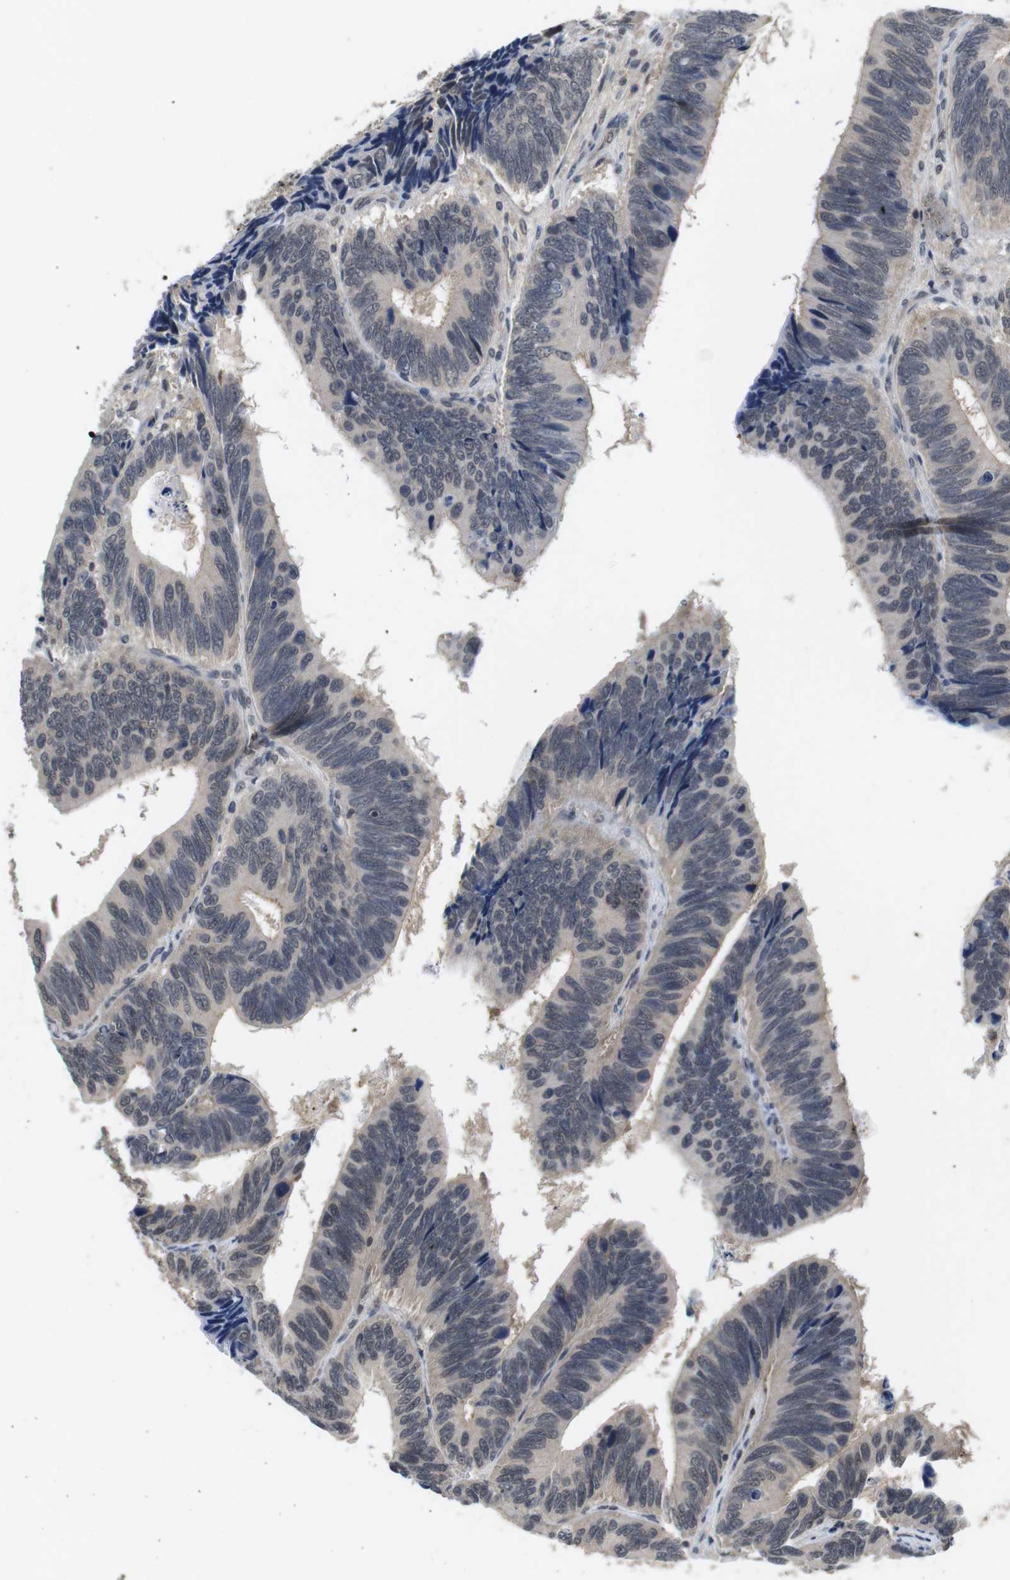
{"staining": {"intensity": "weak", "quantity": "25%-75%", "location": "cytoplasmic/membranous,nuclear"}, "tissue": "colorectal cancer", "cell_type": "Tumor cells", "image_type": "cancer", "snomed": [{"axis": "morphology", "description": "Adenocarcinoma, NOS"}, {"axis": "topography", "description": "Colon"}], "caption": "Immunohistochemical staining of colorectal cancer (adenocarcinoma) exhibits weak cytoplasmic/membranous and nuclear protein expression in approximately 25%-75% of tumor cells.", "gene": "FADD", "patient": {"sex": "male", "age": 72}}